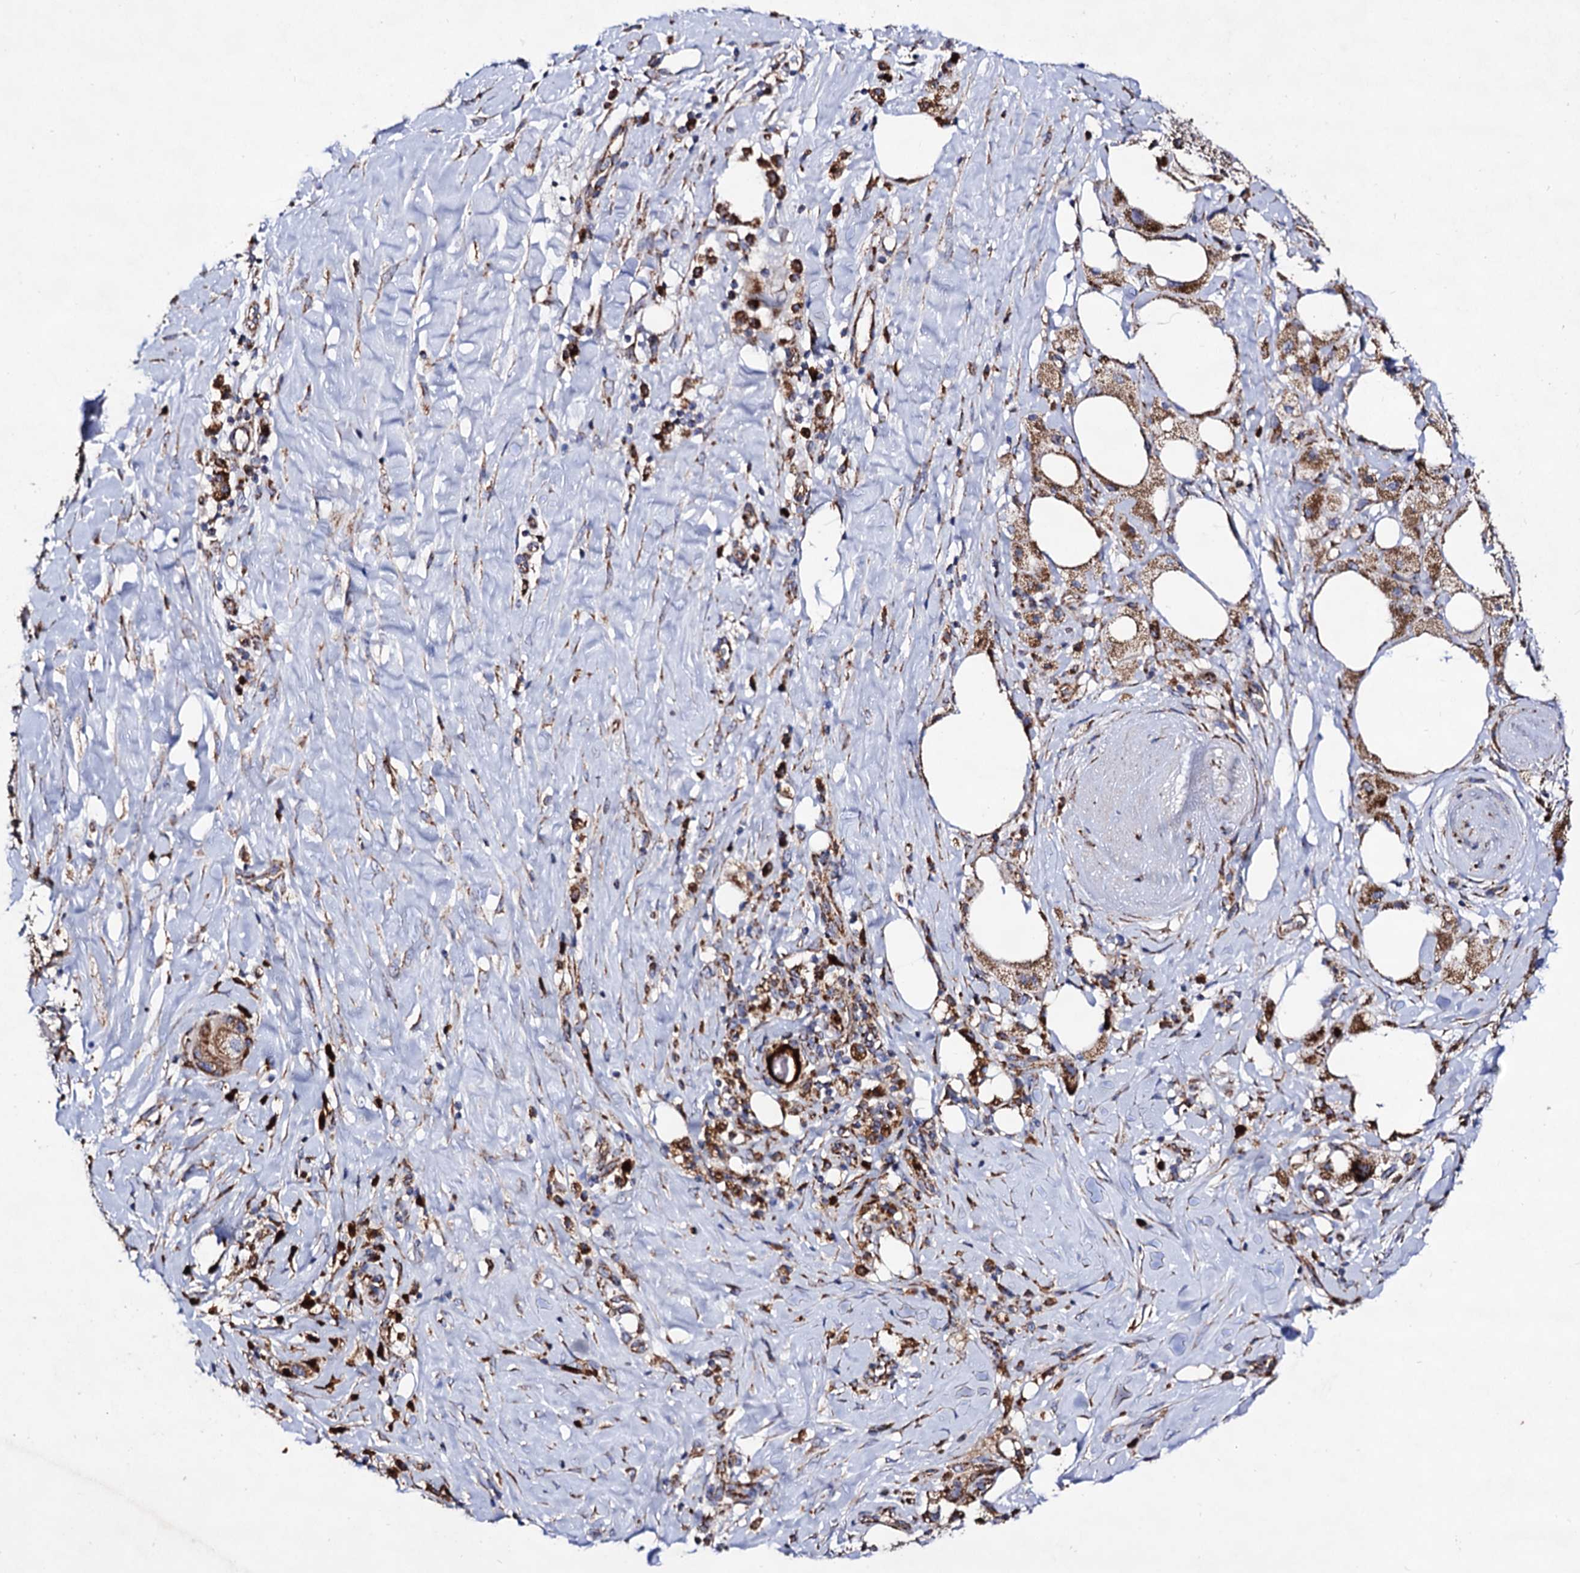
{"staining": {"intensity": "moderate", "quantity": ">75%", "location": "cytoplasmic/membranous"}, "tissue": "pancreatic cancer", "cell_type": "Tumor cells", "image_type": "cancer", "snomed": [{"axis": "morphology", "description": "Adenocarcinoma, NOS"}, {"axis": "topography", "description": "Pancreas"}], "caption": "About >75% of tumor cells in pancreatic adenocarcinoma display moderate cytoplasmic/membranous protein positivity as visualized by brown immunohistochemical staining.", "gene": "ACAD9", "patient": {"sex": "male", "age": 58}}